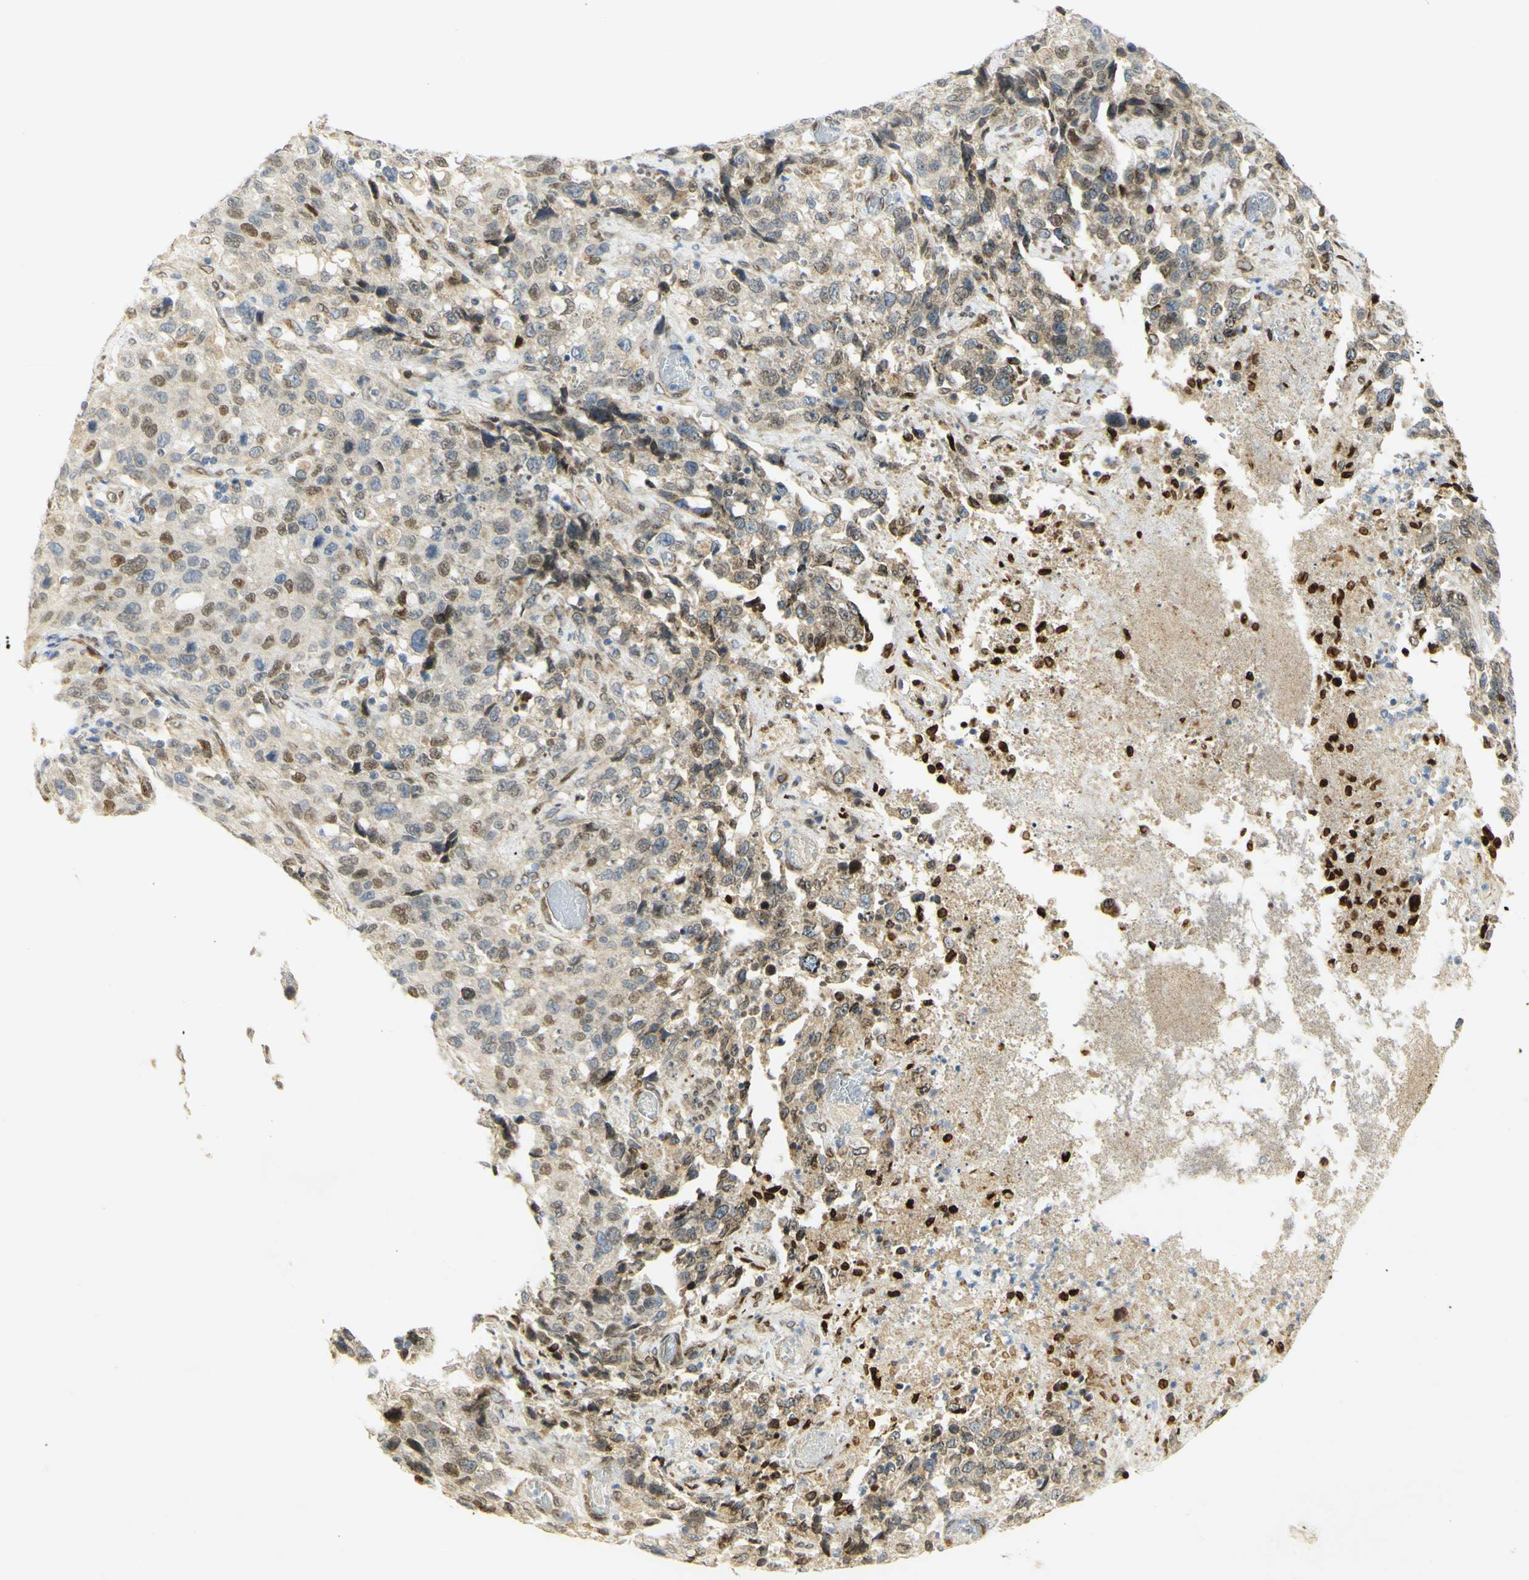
{"staining": {"intensity": "moderate", "quantity": "25%-75%", "location": "nuclear"}, "tissue": "stomach cancer", "cell_type": "Tumor cells", "image_type": "cancer", "snomed": [{"axis": "morphology", "description": "Normal tissue, NOS"}, {"axis": "morphology", "description": "Adenocarcinoma, NOS"}, {"axis": "topography", "description": "Stomach"}], "caption": "The micrograph reveals staining of stomach adenocarcinoma, revealing moderate nuclear protein positivity (brown color) within tumor cells.", "gene": "E2F1", "patient": {"sex": "male", "age": 48}}